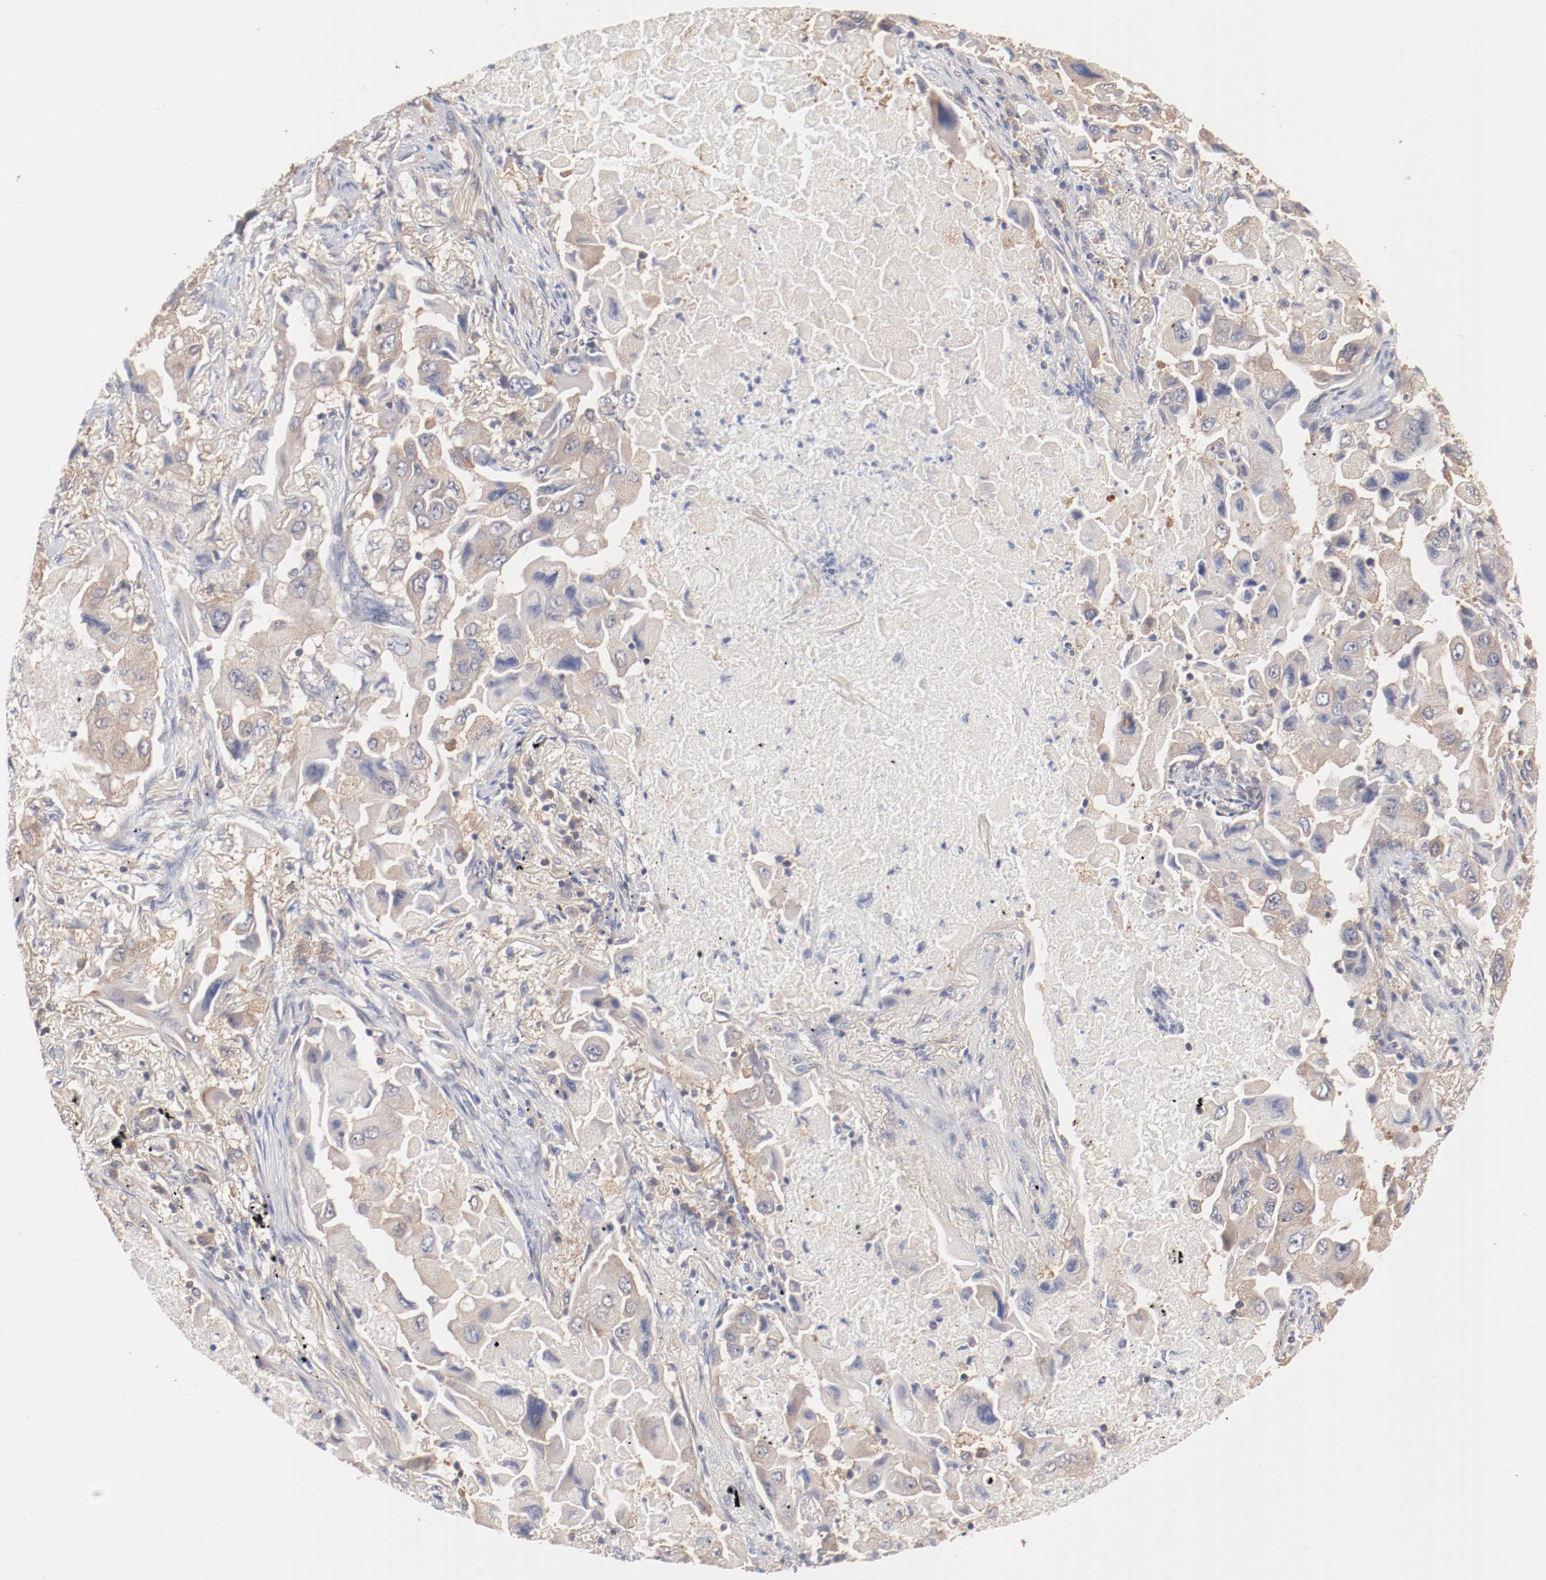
{"staining": {"intensity": "weak", "quantity": "25%-75%", "location": "cytoplasmic/membranous"}, "tissue": "lung cancer", "cell_type": "Tumor cells", "image_type": "cancer", "snomed": [{"axis": "morphology", "description": "Adenocarcinoma, NOS"}, {"axis": "topography", "description": "Lung"}], "caption": "A low amount of weak cytoplasmic/membranous positivity is present in approximately 25%-75% of tumor cells in lung adenocarcinoma tissue. Using DAB (brown) and hematoxylin (blue) stains, captured at high magnification using brightfield microscopy.", "gene": "SETD3", "patient": {"sex": "female", "age": 65}}